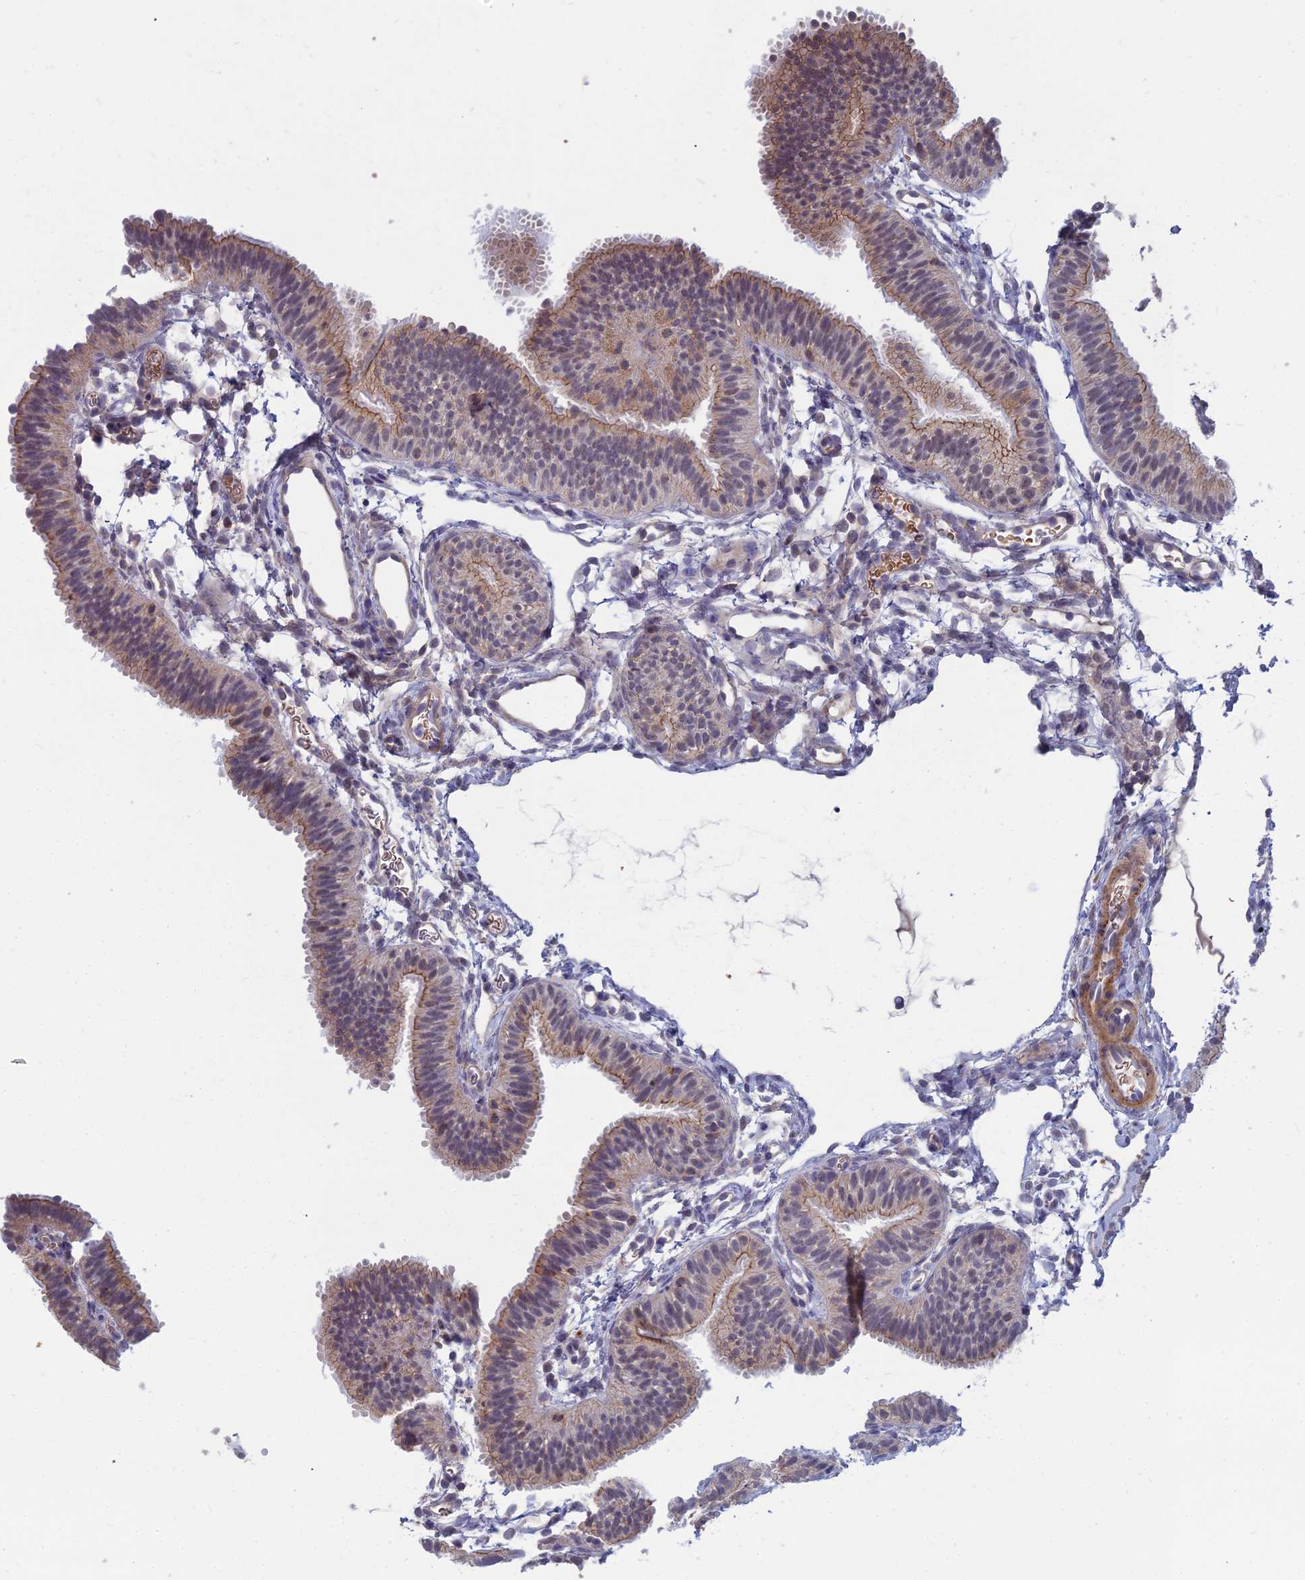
{"staining": {"intensity": "moderate", "quantity": "25%-75%", "location": "cytoplasmic/membranous,nuclear"}, "tissue": "fallopian tube", "cell_type": "Glandular cells", "image_type": "normal", "snomed": [{"axis": "morphology", "description": "Normal tissue, NOS"}, {"axis": "topography", "description": "Fallopian tube"}], "caption": "Immunohistochemical staining of benign human fallopian tube displays 25%-75% levels of moderate cytoplasmic/membranous,nuclear protein staining in approximately 25%-75% of glandular cells. (DAB (3,3'-diaminobenzidine) IHC with brightfield microscopy, high magnification).", "gene": "OPA3", "patient": {"sex": "female", "age": 35}}